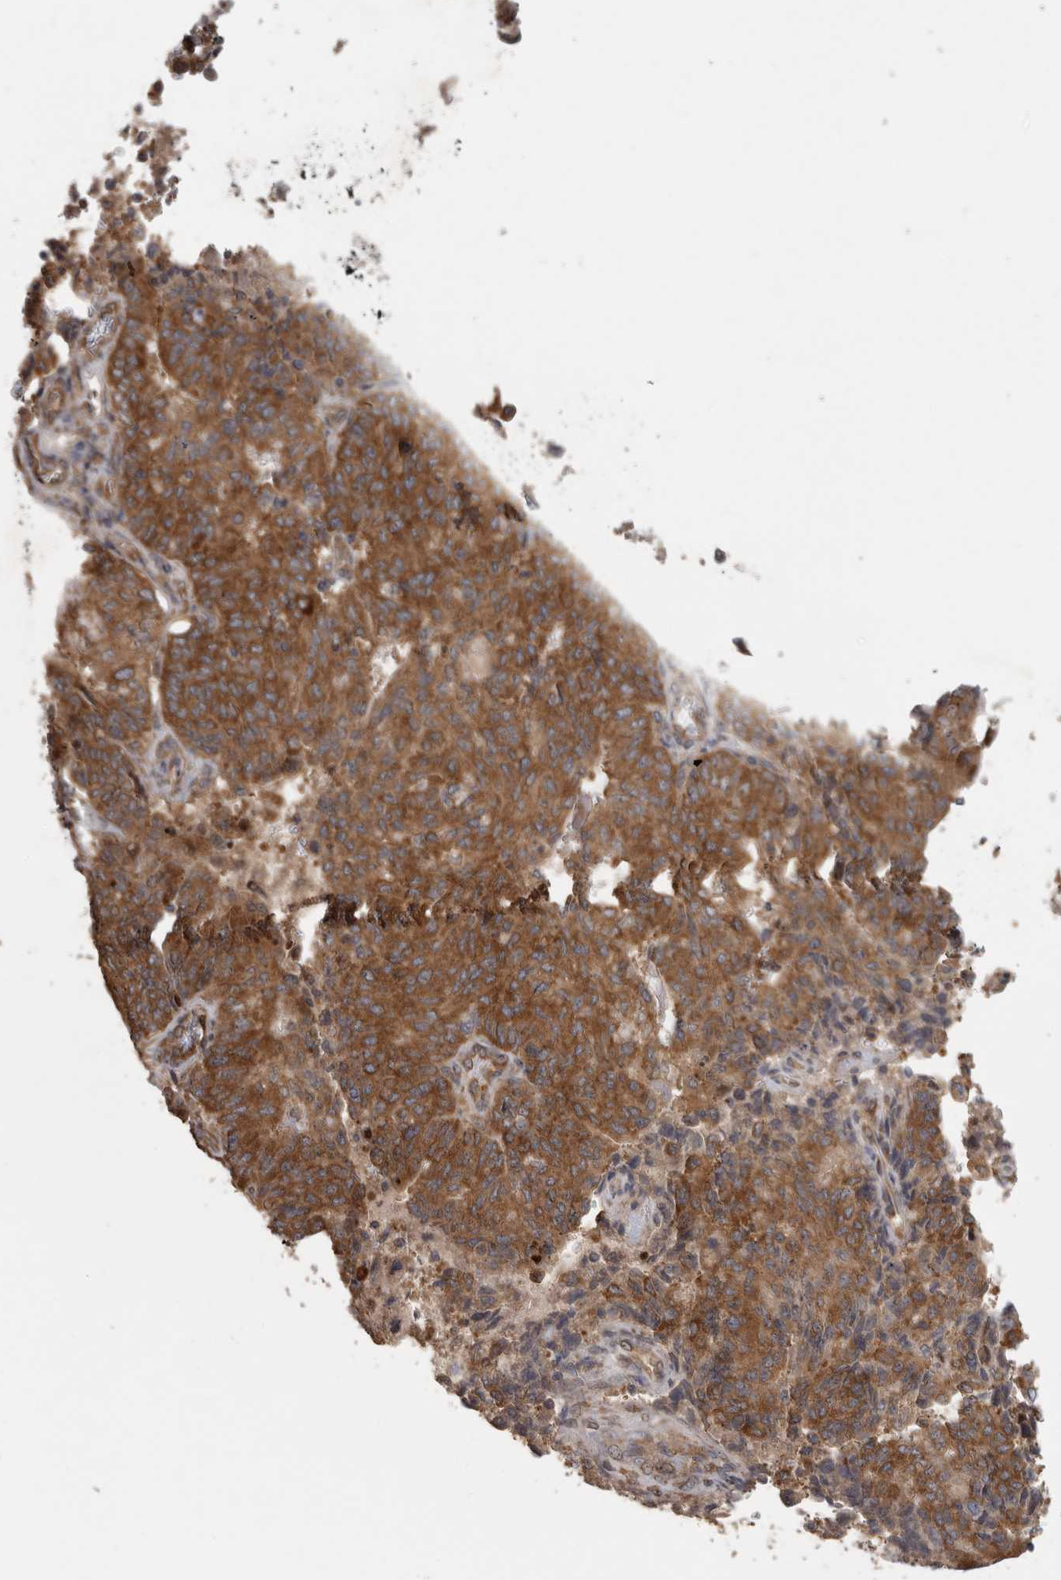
{"staining": {"intensity": "strong", "quantity": ">75%", "location": "cytoplasmic/membranous"}, "tissue": "endometrial cancer", "cell_type": "Tumor cells", "image_type": "cancer", "snomed": [{"axis": "morphology", "description": "Adenocarcinoma, NOS"}, {"axis": "topography", "description": "Endometrium"}], "caption": "Endometrial adenocarcinoma stained with IHC displays strong cytoplasmic/membranous staining in approximately >75% of tumor cells.", "gene": "ATXN2", "patient": {"sex": "female", "age": 80}}